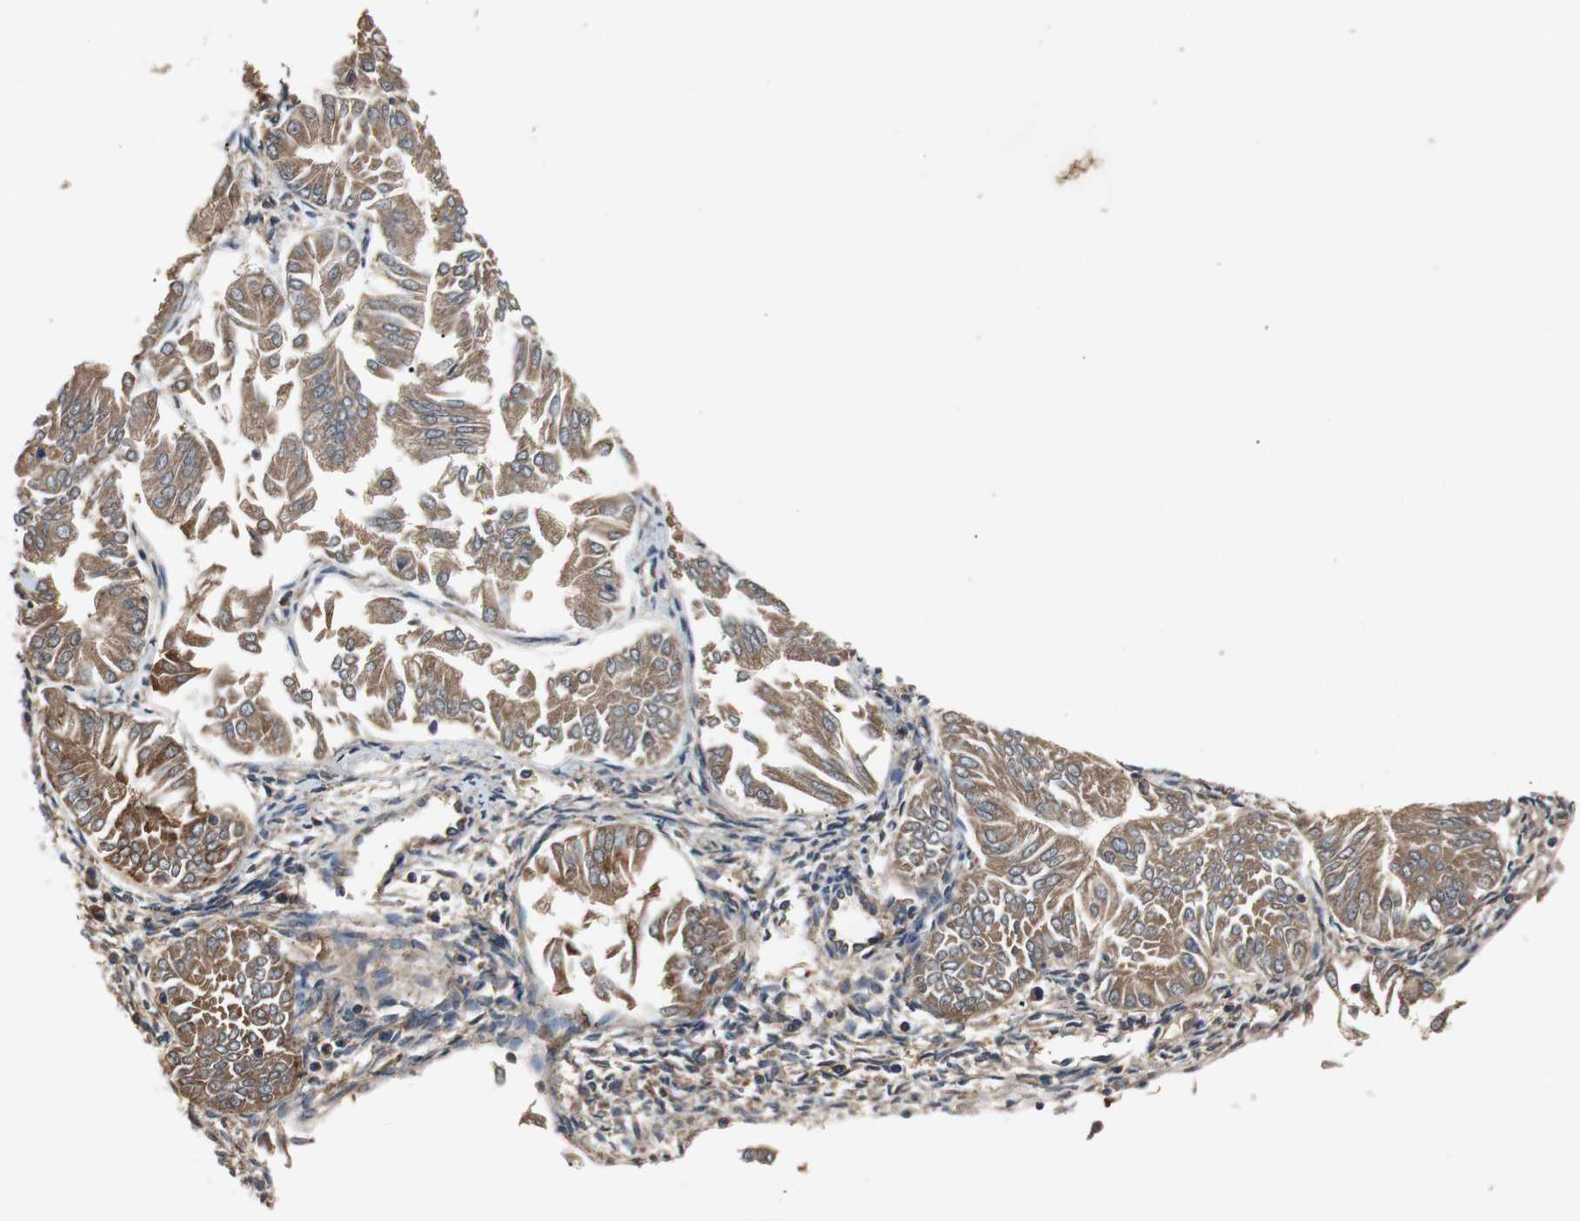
{"staining": {"intensity": "moderate", "quantity": ">75%", "location": "cytoplasmic/membranous"}, "tissue": "endometrial cancer", "cell_type": "Tumor cells", "image_type": "cancer", "snomed": [{"axis": "morphology", "description": "Adenocarcinoma, NOS"}, {"axis": "topography", "description": "Endometrium"}], "caption": "Human endometrial adenocarcinoma stained with a protein marker shows moderate staining in tumor cells.", "gene": "TNFRSF14", "patient": {"sex": "female", "age": 53}}